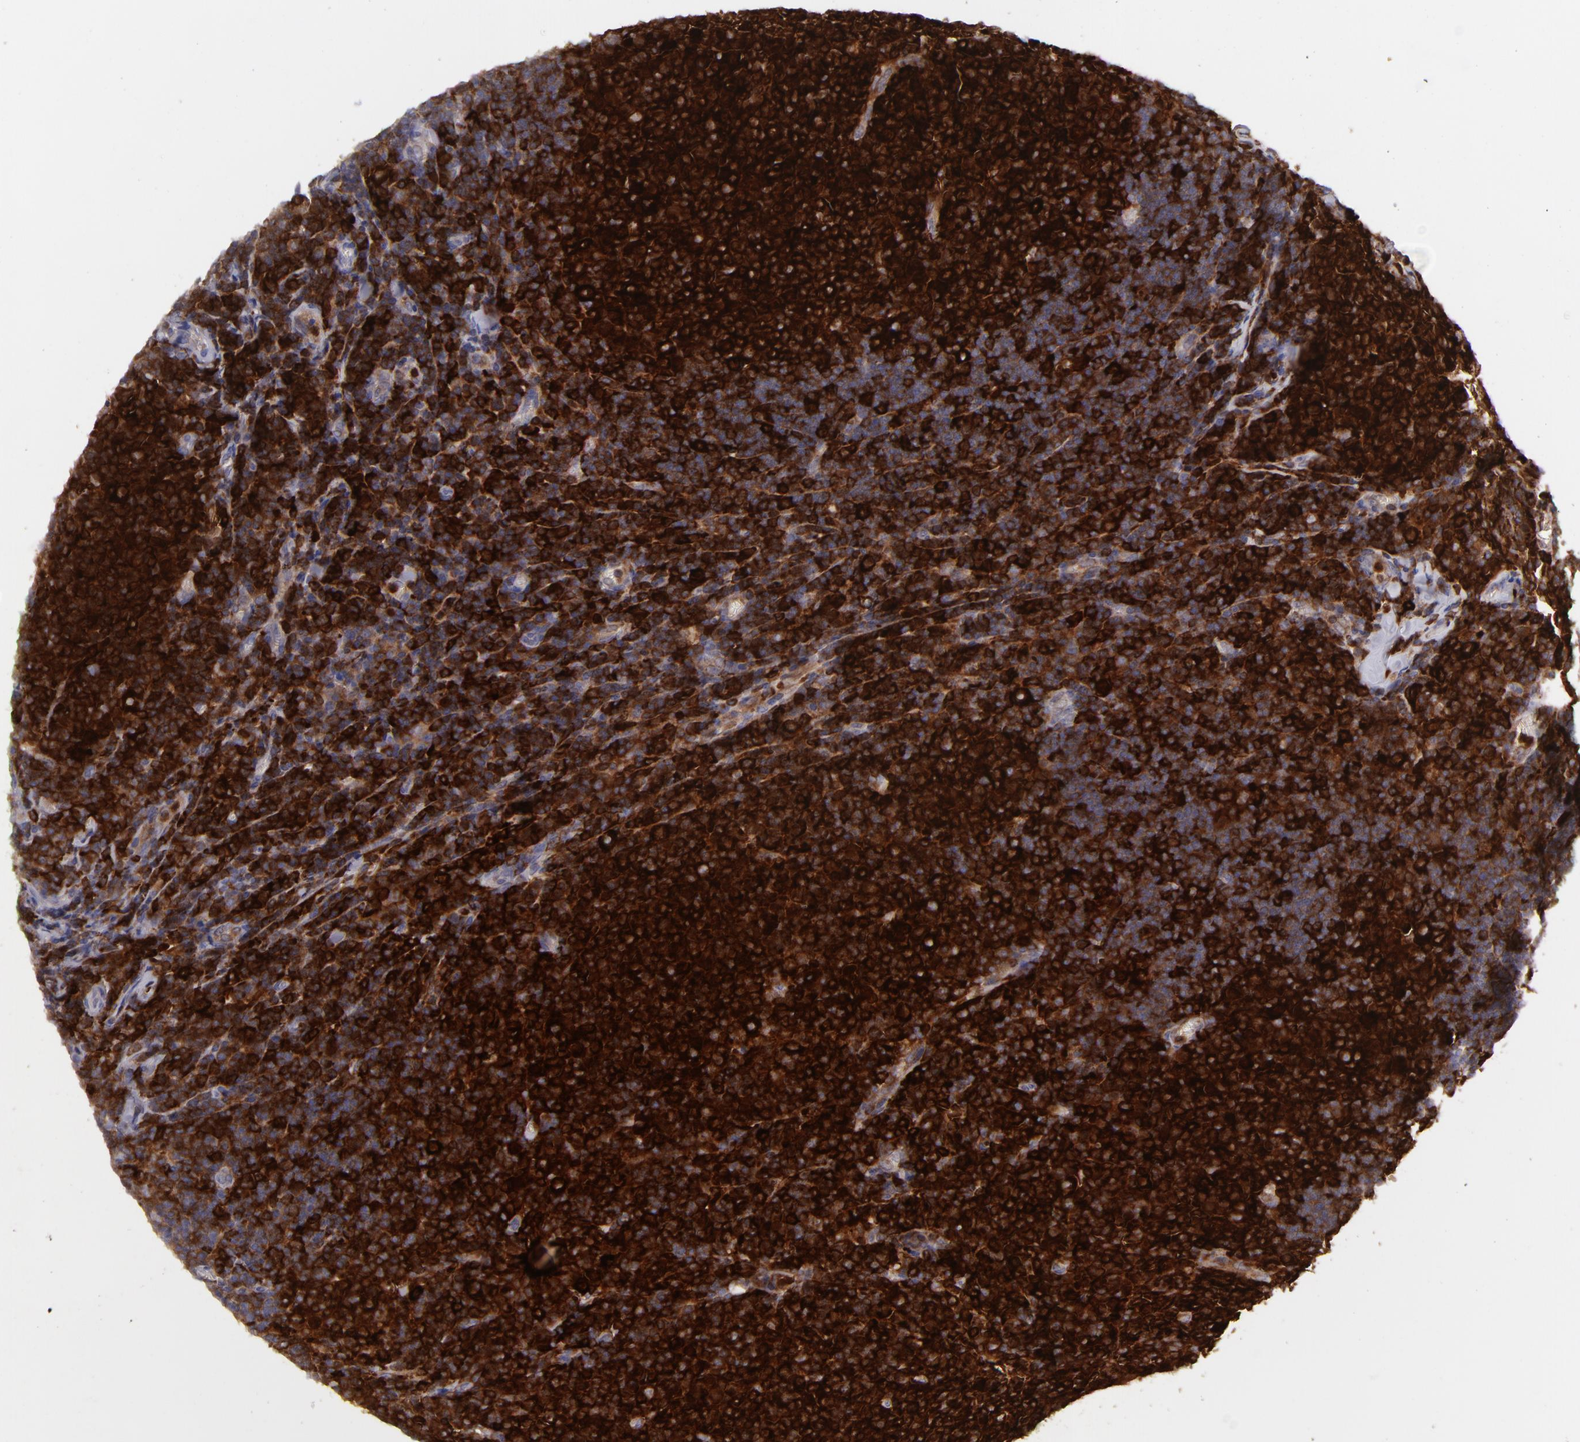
{"staining": {"intensity": "strong", "quantity": ">75%", "location": "cytoplasmic/membranous"}, "tissue": "lymphoma", "cell_type": "Tumor cells", "image_type": "cancer", "snomed": [{"axis": "morphology", "description": "Malignant lymphoma, non-Hodgkin's type, Low grade"}, {"axis": "topography", "description": "Lymph node"}], "caption": "Lymphoma stained with immunohistochemistry (IHC) demonstrates strong cytoplasmic/membranous staining in about >75% of tumor cells.", "gene": "MMP10", "patient": {"sex": "male", "age": 74}}